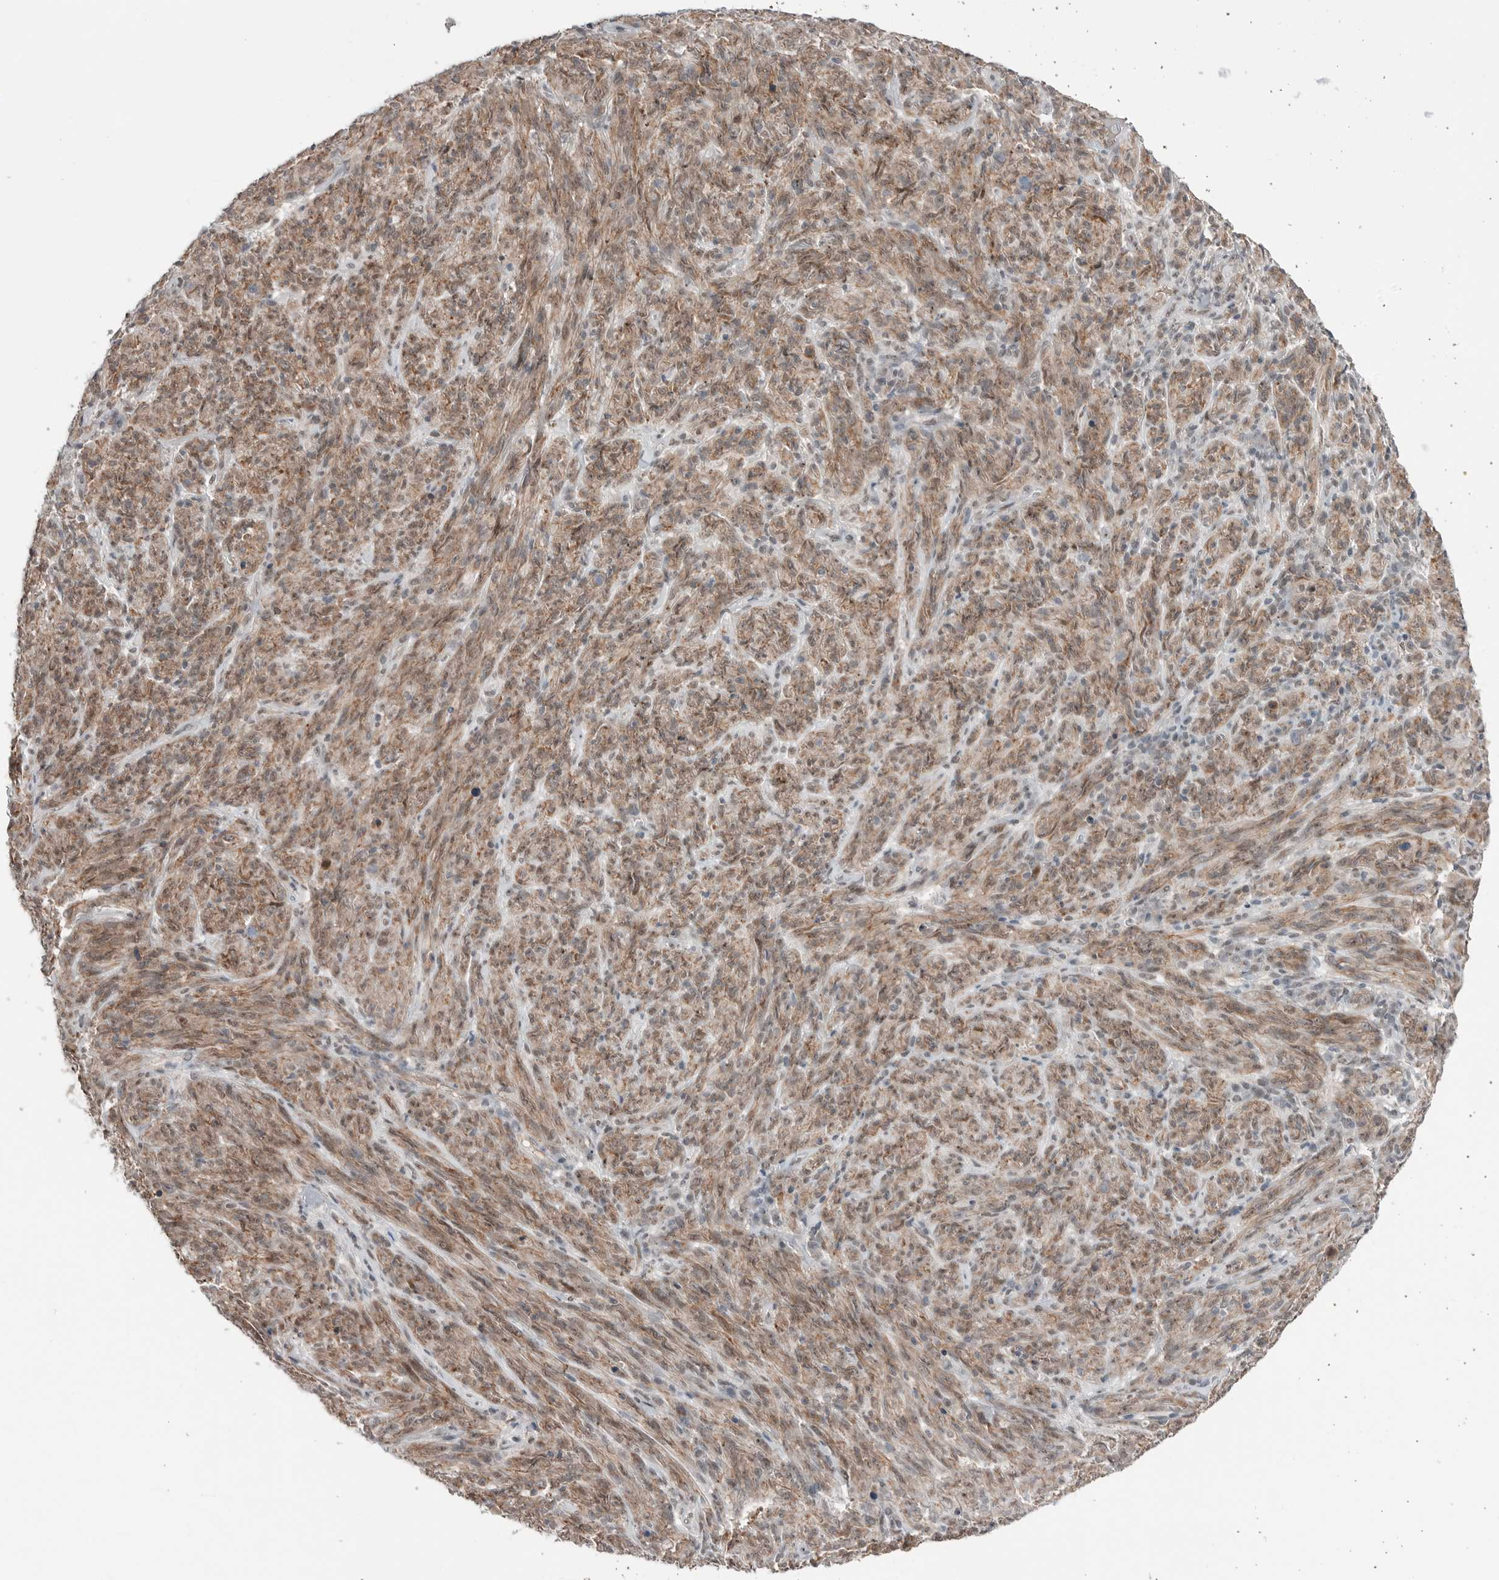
{"staining": {"intensity": "moderate", "quantity": ">75%", "location": "cytoplasmic/membranous,nuclear"}, "tissue": "melanoma", "cell_type": "Tumor cells", "image_type": "cancer", "snomed": [{"axis": "morphology", "description": "Malignant melanoma, NOS"}, {"axis": "topography", "description": "Skin of head"}], "caption": "Moderate cytoplasmic/membranous and nuclear staining for a protein is seen in approximately >75% of tumor cells of malignant melanoma using IHC.", "gene": "NTAQ1", "patient": {"sex": "male", "age": 96}}